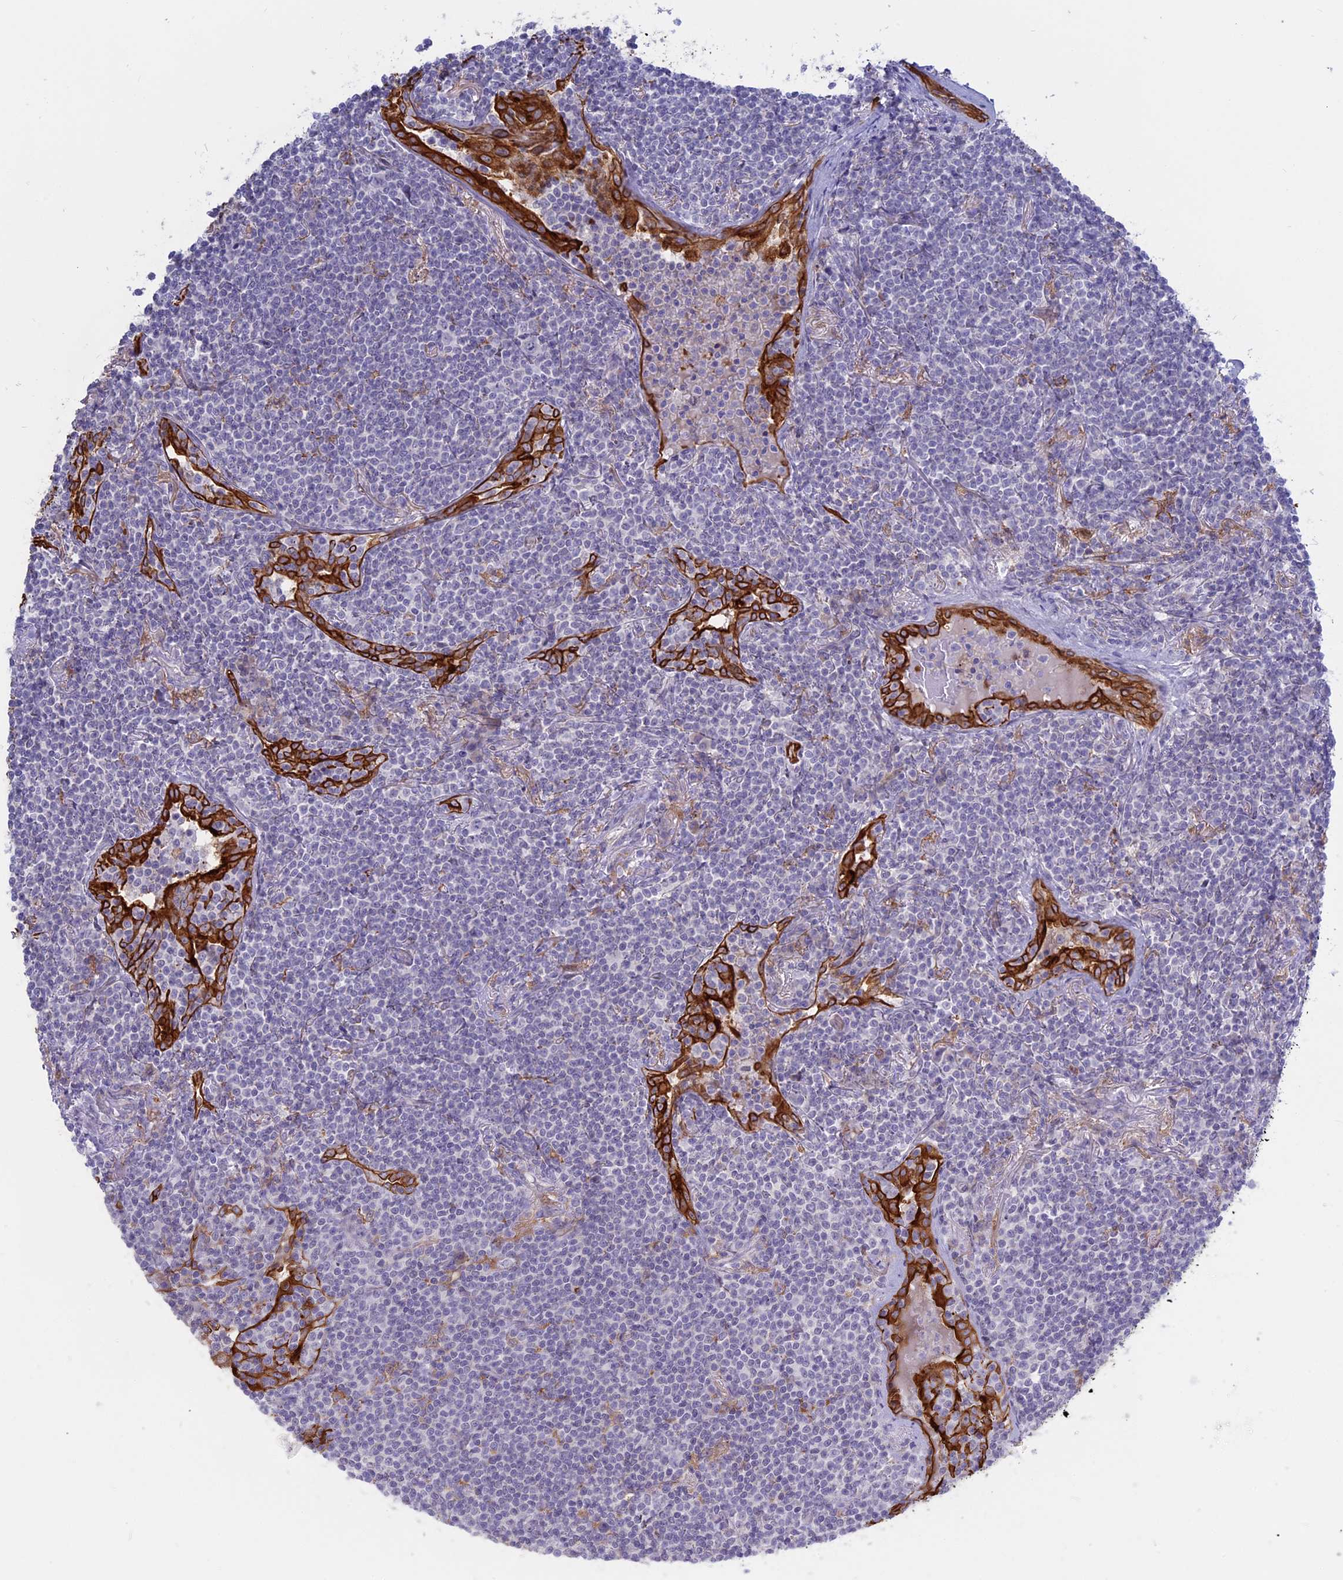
{"staining": {"intensity": "negative", "quantity": "none", "location": "none"}, "tissue": "lymphoma", "cell_type": "Tumor cells", "image_type": "cancer", "snomed": [{"axis": "morphology", "description": "Malignant lymphoma, non-Hodgkin's type, Low grade"}, {"axis": "topography", "description": "Lung"}], "caption": "Immunohistochemistry (IHC) micrograph of neoplastic tissue: low-grade malignant lymphoma, non-Hodgkin's type stained with DAB shows no significant protein positivity in tumor cells.", "gene": "MYO5B", "patient": {"sex": "female", "age": 71}}